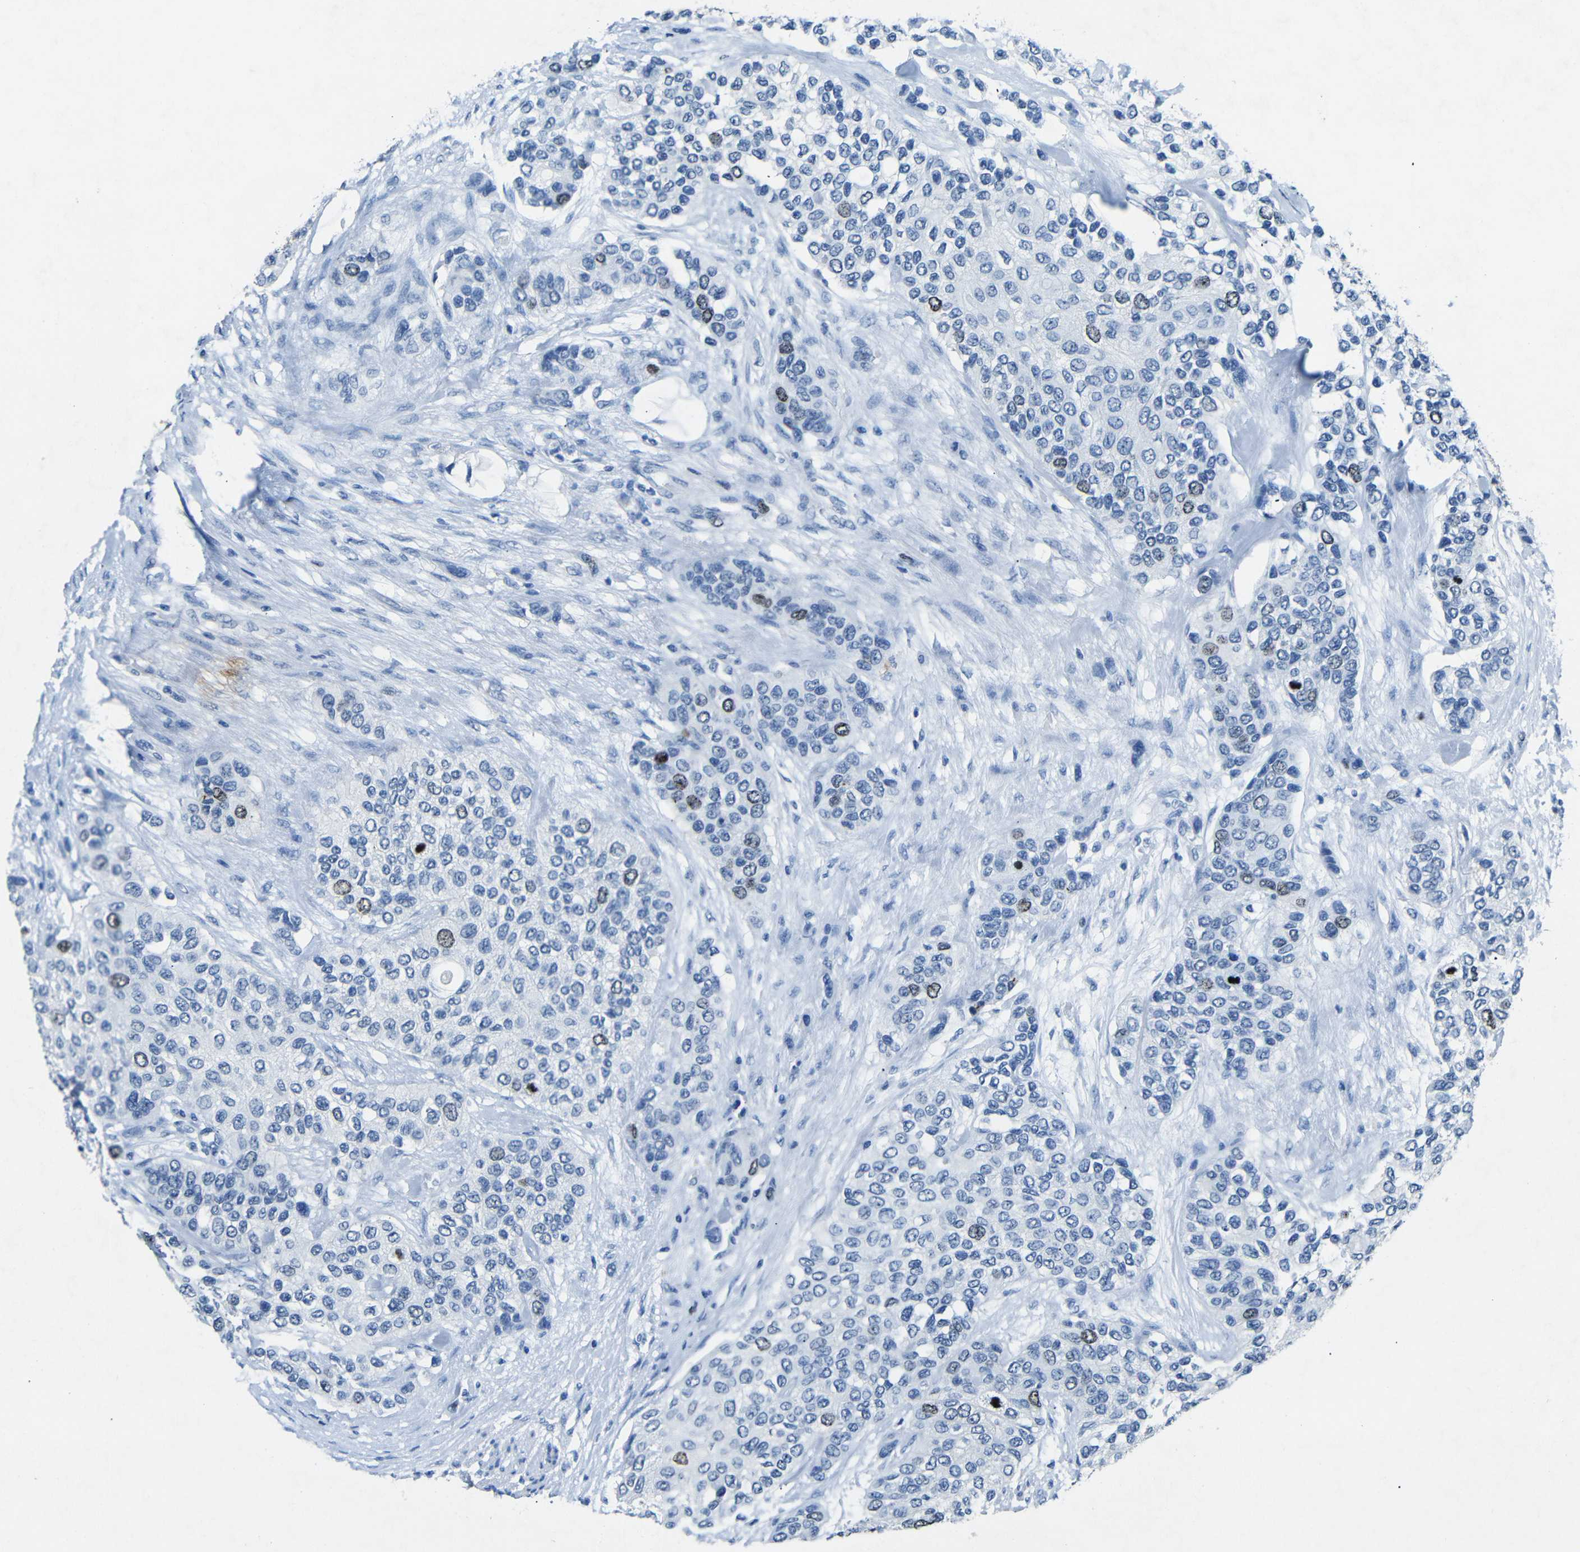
{"staining": {"intensity": "moderate", "quantity": "<25%", "location": "nuclear"}, "tissue": "urothelial cancer", "cell_type": "Tumor cells", "image_type": "cancer", "snomed": [{"axis": "morphology", "description": "Urothelial carcinoma, High grade"}, {"axis": "topography", "description": "Urinary bladder"}], "caption": "IHC of urothelial cancer reveals low levels of moderate nuclear staining in approximately <25% of tumor cells. (IHC, brightfield microscopy, high magnification).", "gene": "INCENP", "patient": {"sex": "female", "age": 56}}